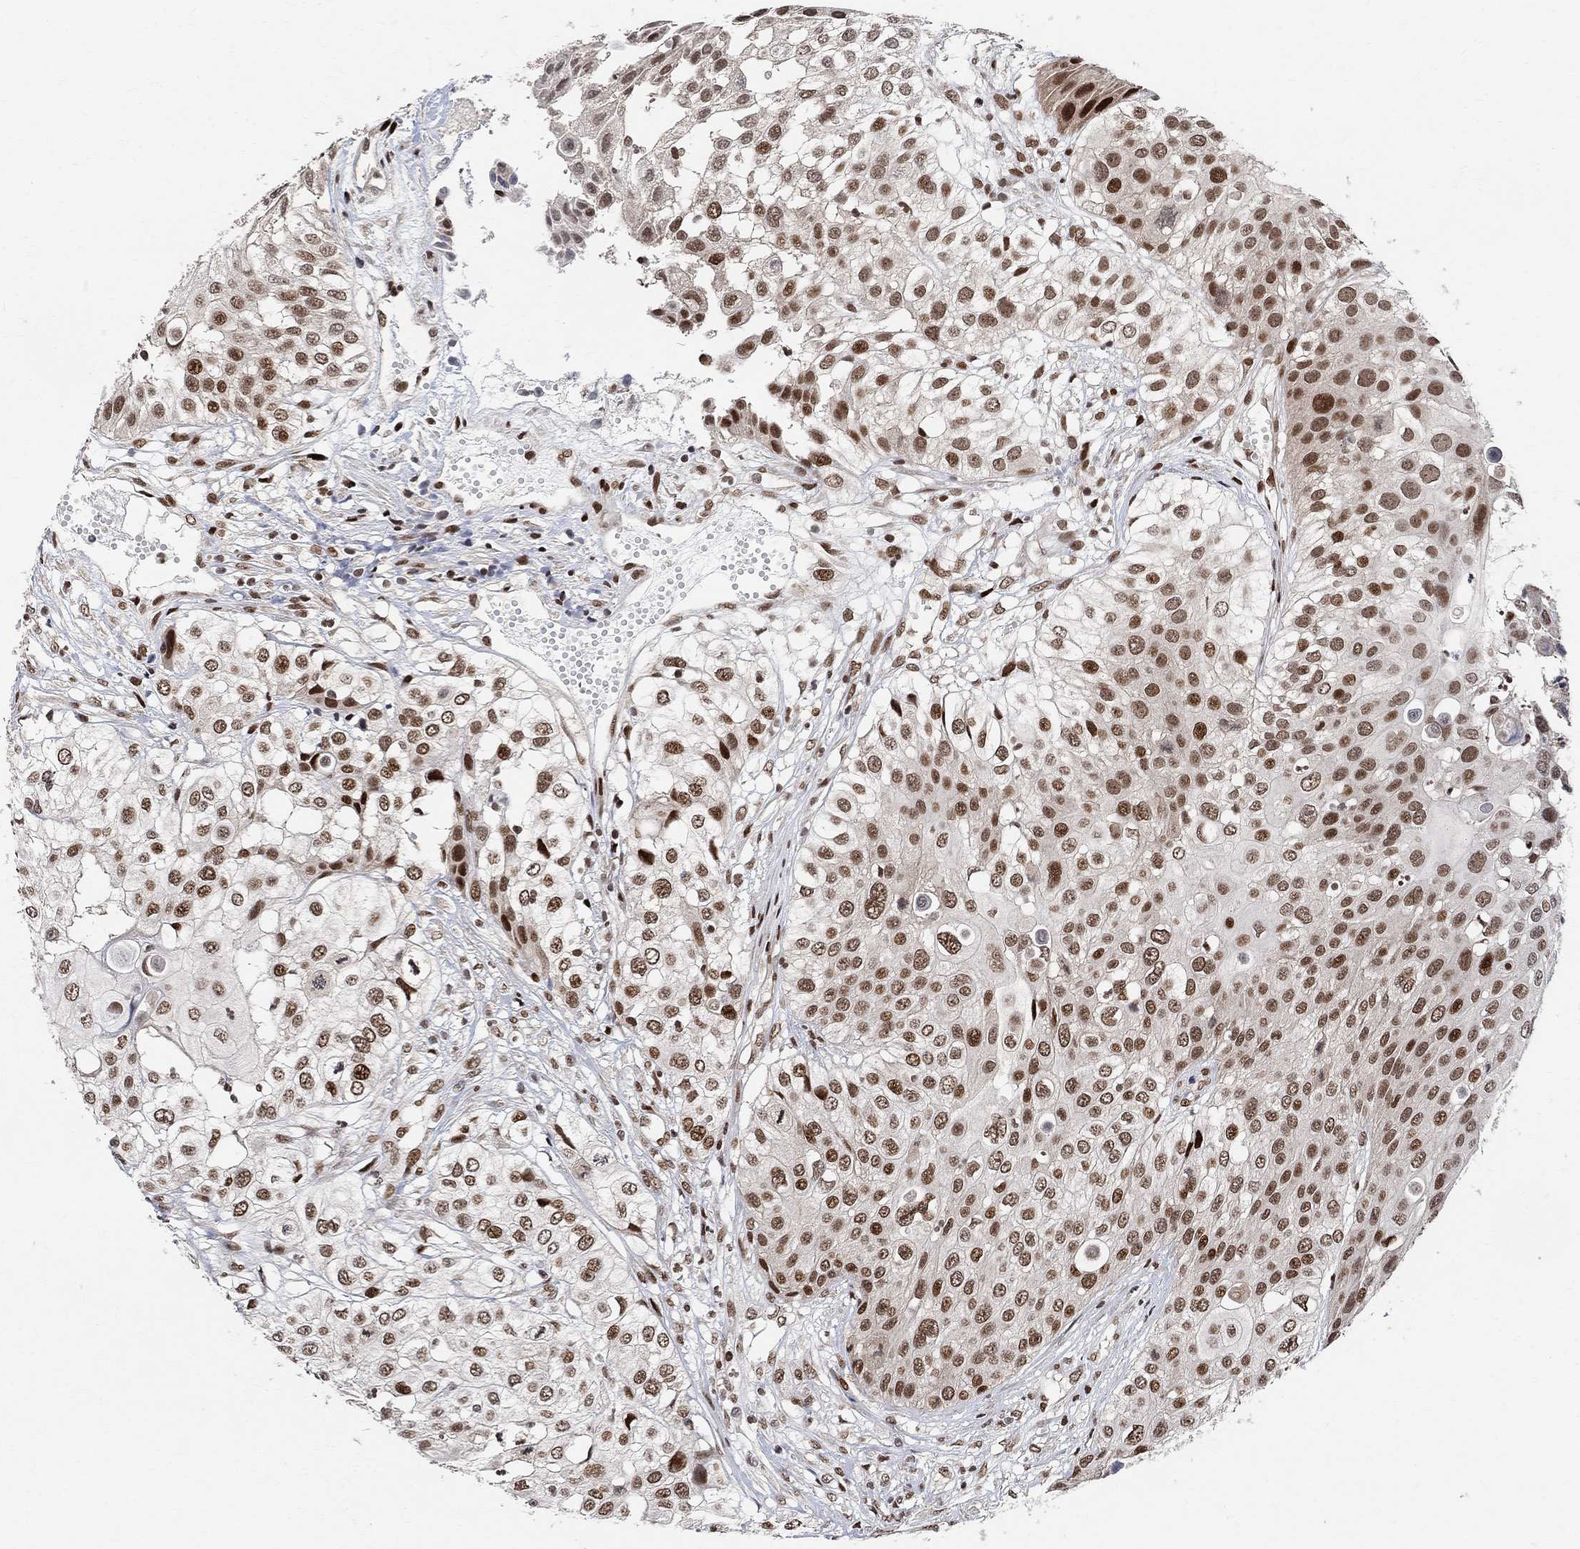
{"staining": {"intensity": "strong", "quantity": ">75%", "location": "nuclear"}, "tissue": "urothelial cancer", "cell_type": "Tumor cells", "image_type": "cancer", "snomed": [{"axis": "morphology", "description": "Urothelial carcinoma, High grade"}, {"axis": "topography", "description": "Urinary bladder"}], "caption": "IHC (DAB) staining of urothelial cancer reveals strong nuclear protein staining in approximately >75% of tumor cells.", "gene": "E4F1", "patient": {"sex": "female", "age": 79}}